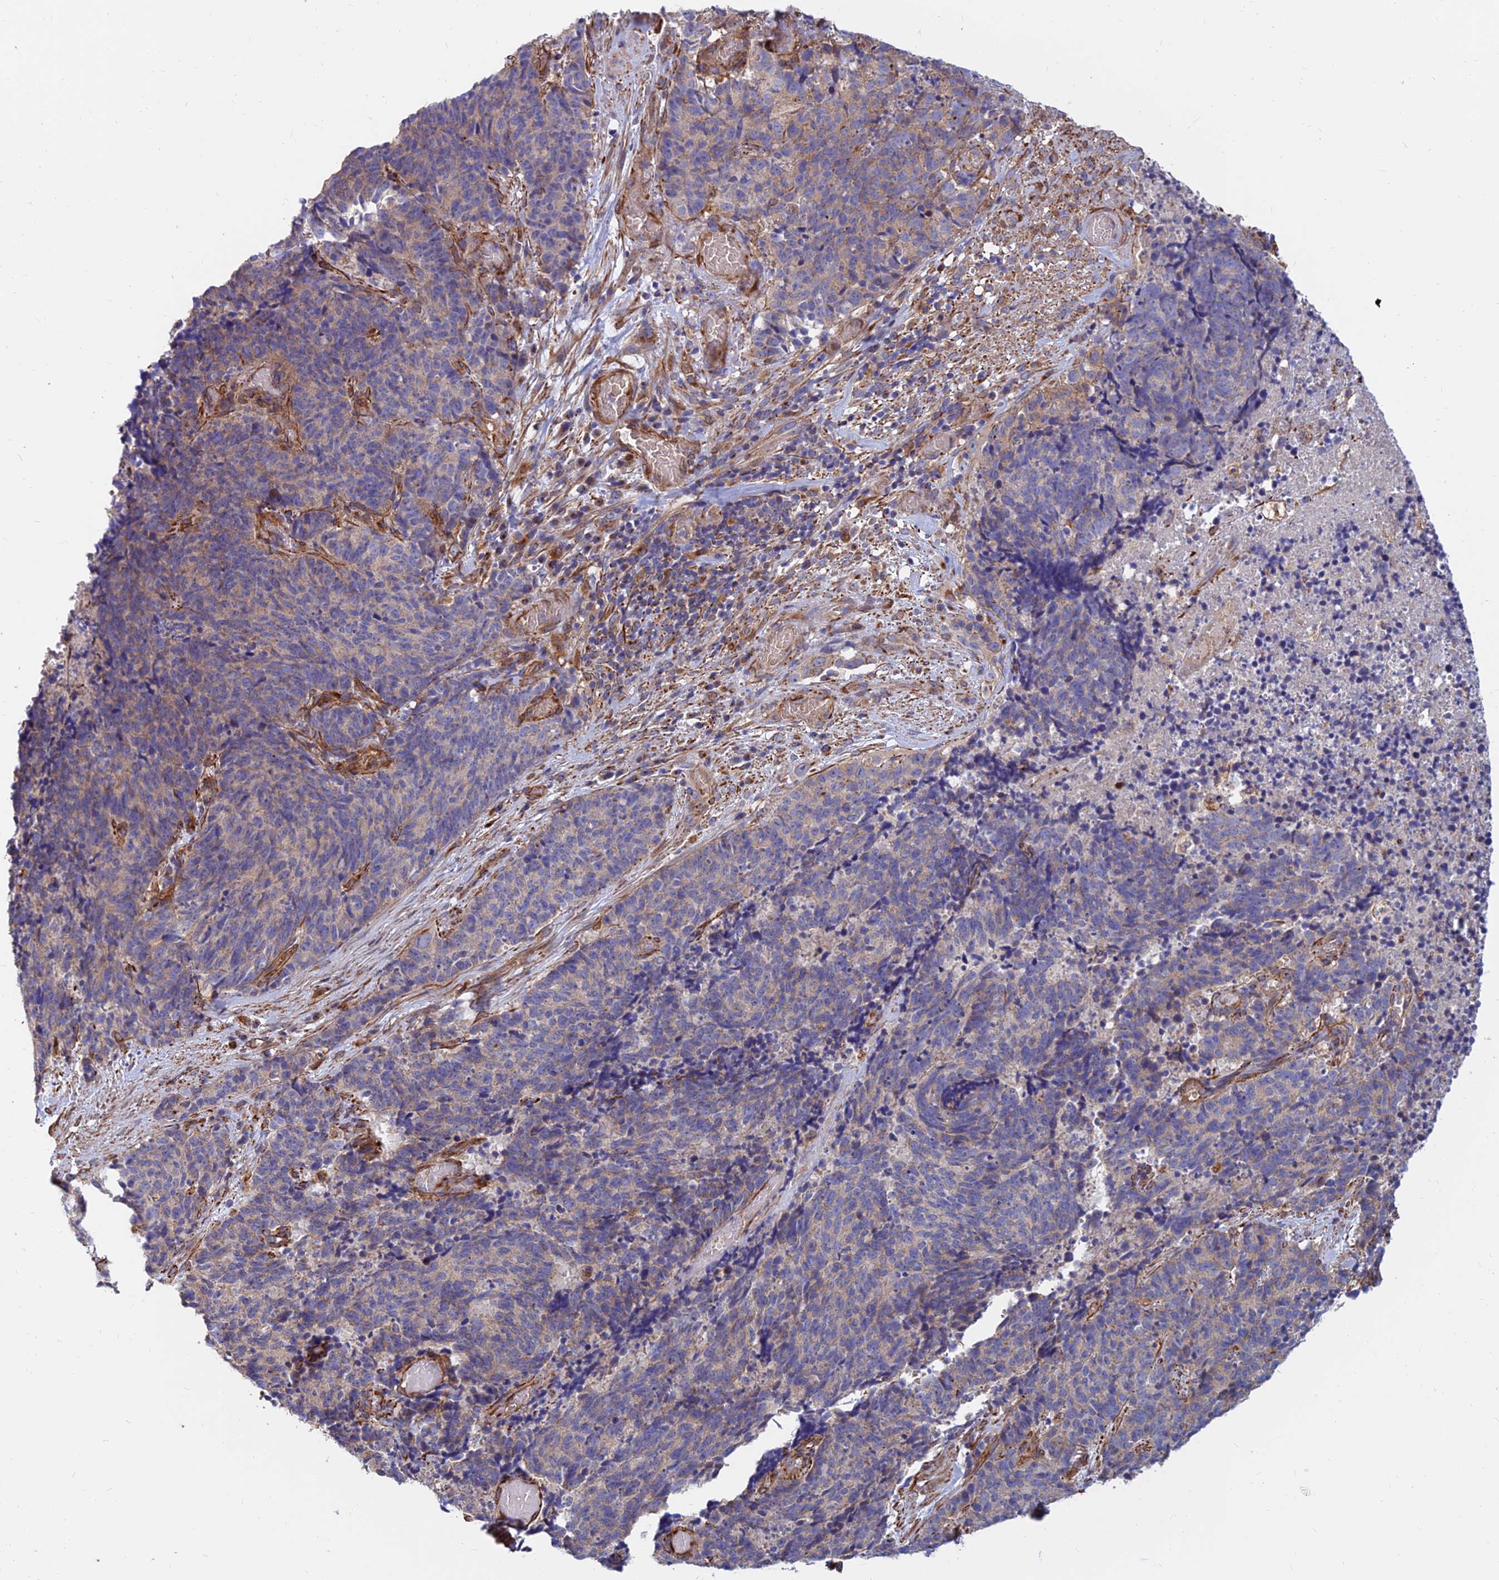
{"staining": {"intensity": "weak", "quantity": "<25%", "location": "cytoplasmic/membranous"}, "tissue": "cervical cancer", "cell_type": "Tumor cells", "image_type": "cancer", "snomed": [{"axis": "morphology", "description": "Squamous cell carcinoma, NOS"}, {"axis": "topography", "description": "Cervix"}], "caption": "Tumor cells show no significant protein expression in cervical cancer.", "gene": "CDK18", "patient": {"sex": "female", "age": 29}}